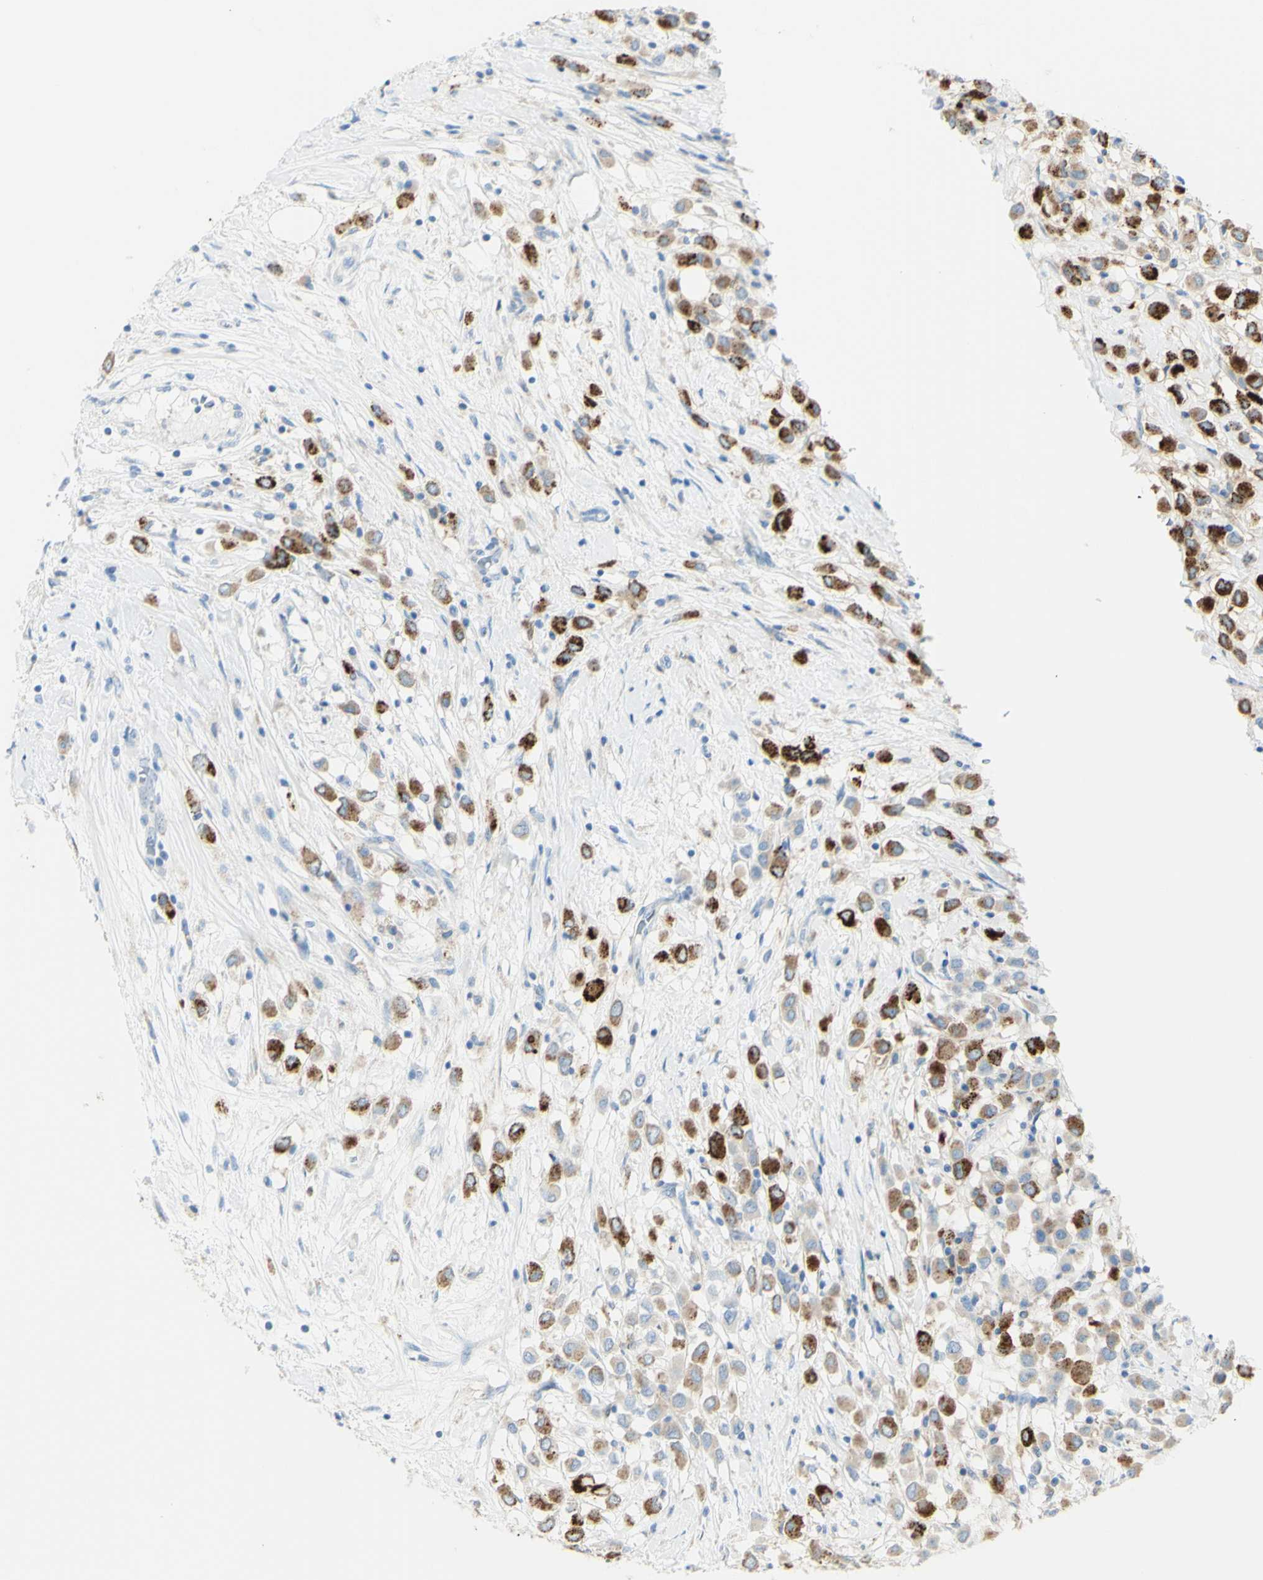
{"staining": {"intensity": "strong", "quantity": "<25%", "location": "cytoplasmic/membranous"}, "tissue": "breast cancer", "cell_type": "Tumor cells", "image_type": "cancer", "snomed": [{"axis": "morphology", "description": "Duct carcinoma"}, {"axis": "topography", "description": "Breast"}], "caption": "Immunohistochemistry (IHC) histopathology image of neoplastic tissue: breast cancer stained using immunohistochemistry shows medium levels of strong protein expression localized specifically in the cytoplasmic/membranous of tumor cells, appearing as a cytoplasmic/membranous brown color.", "gene": "TSPAN1", "patient": {"sex": "female", "age": 61}}